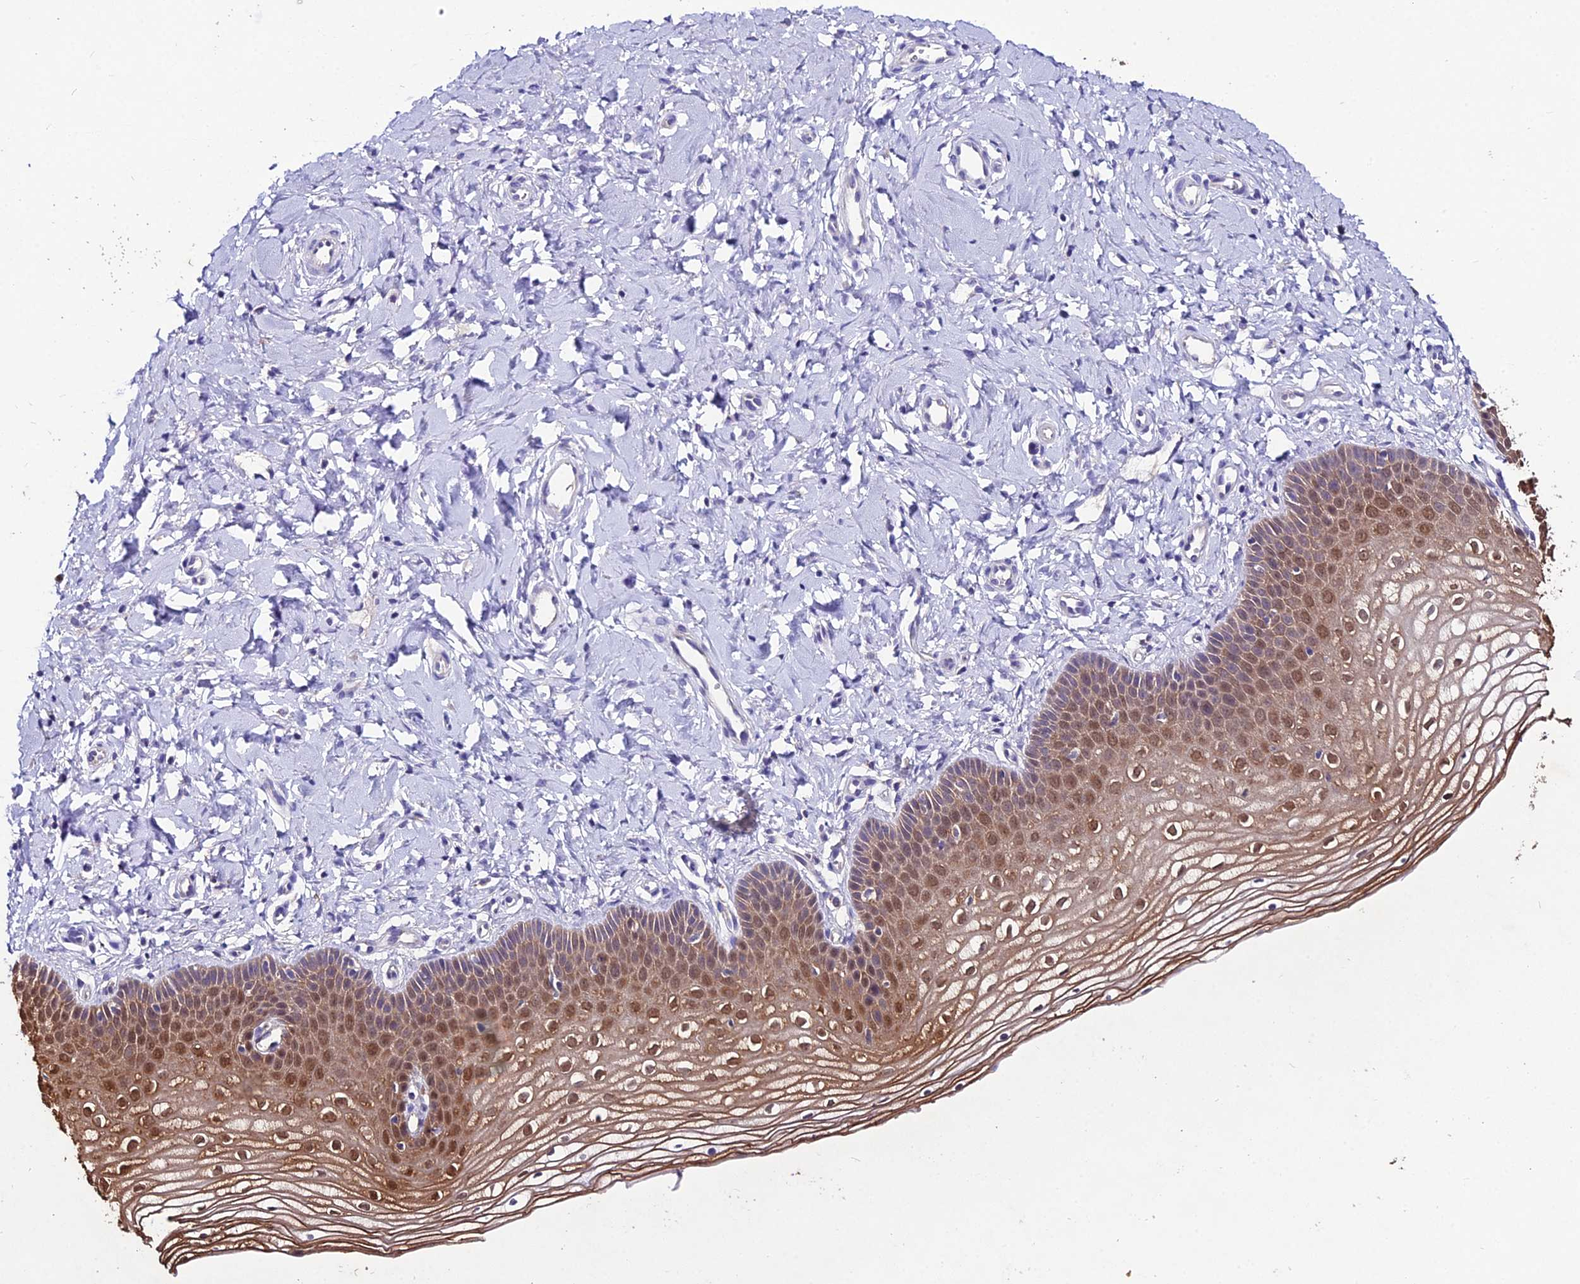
{"staining": {"intensity": "moderate", "quantity": ">75%", "location": "cytoplasmic/membranous,nuclear"}, "tissue": "vagina", "cell_type": "Squamous epithelial cells", "image_type": "normal", "snomed": [{"axis": "morphology", "description": "Normal tissue, NOS"}, {"axis": "topography", "description": "Vagina"}], "caption": "Immunohistochemical staining of benign vagina reveals >75% levels of moderate cytoplasmic/membranous,nuclear protein staining in about >75% of squamous epithelial cells. (DAB (3,3'-diaminobenzidine) IHC, brown staining for protein, blue staining for nuclei).", "gene": "LGALS7", "patient": {"sex": "female", "age": 68}}